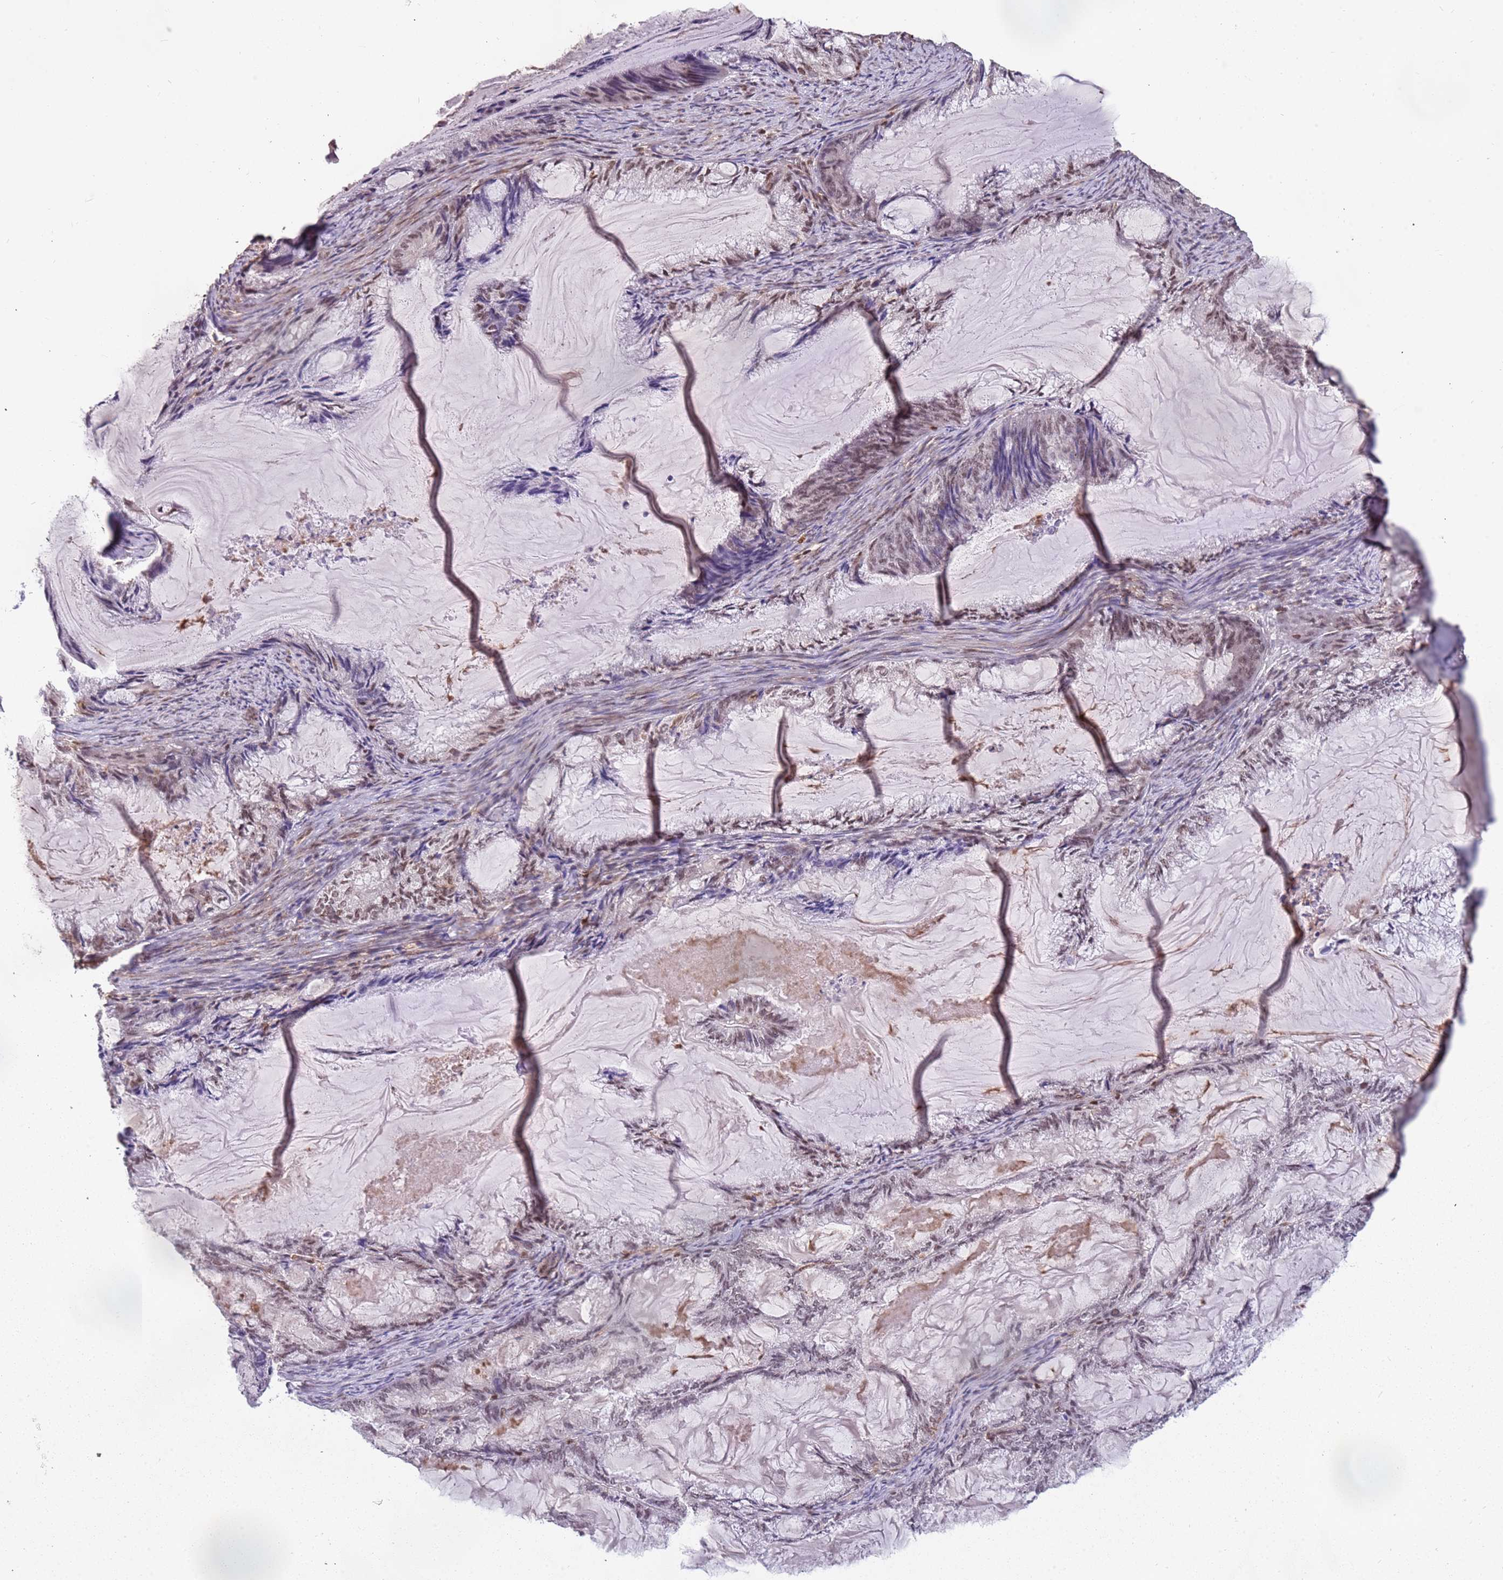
{"staining": {"intensity": "moderate", "quantity": ">75%", "location": "nuclear"}, "tissue": "endometrial cancer", "cell_type": "Tumor cells", "image_type": "cancer", "snomed": [{"axis": "morphology", "description": "Adenocarcinoma, NOS"}, {"axis": "topography", "description": "Endometrium"}], "caption": "Immunohistochemistry (IHC) (DAB) staining of human endometrial cancer shows moderate nuclear protein staining in approximately >75% of tumor cells. (Stains: DAB in brown, nuclei in blue, Microscopy: brightfield microscopy at high magnification).", "gene": "GBP2", "patient": {"sex": "female", "age": 86}}